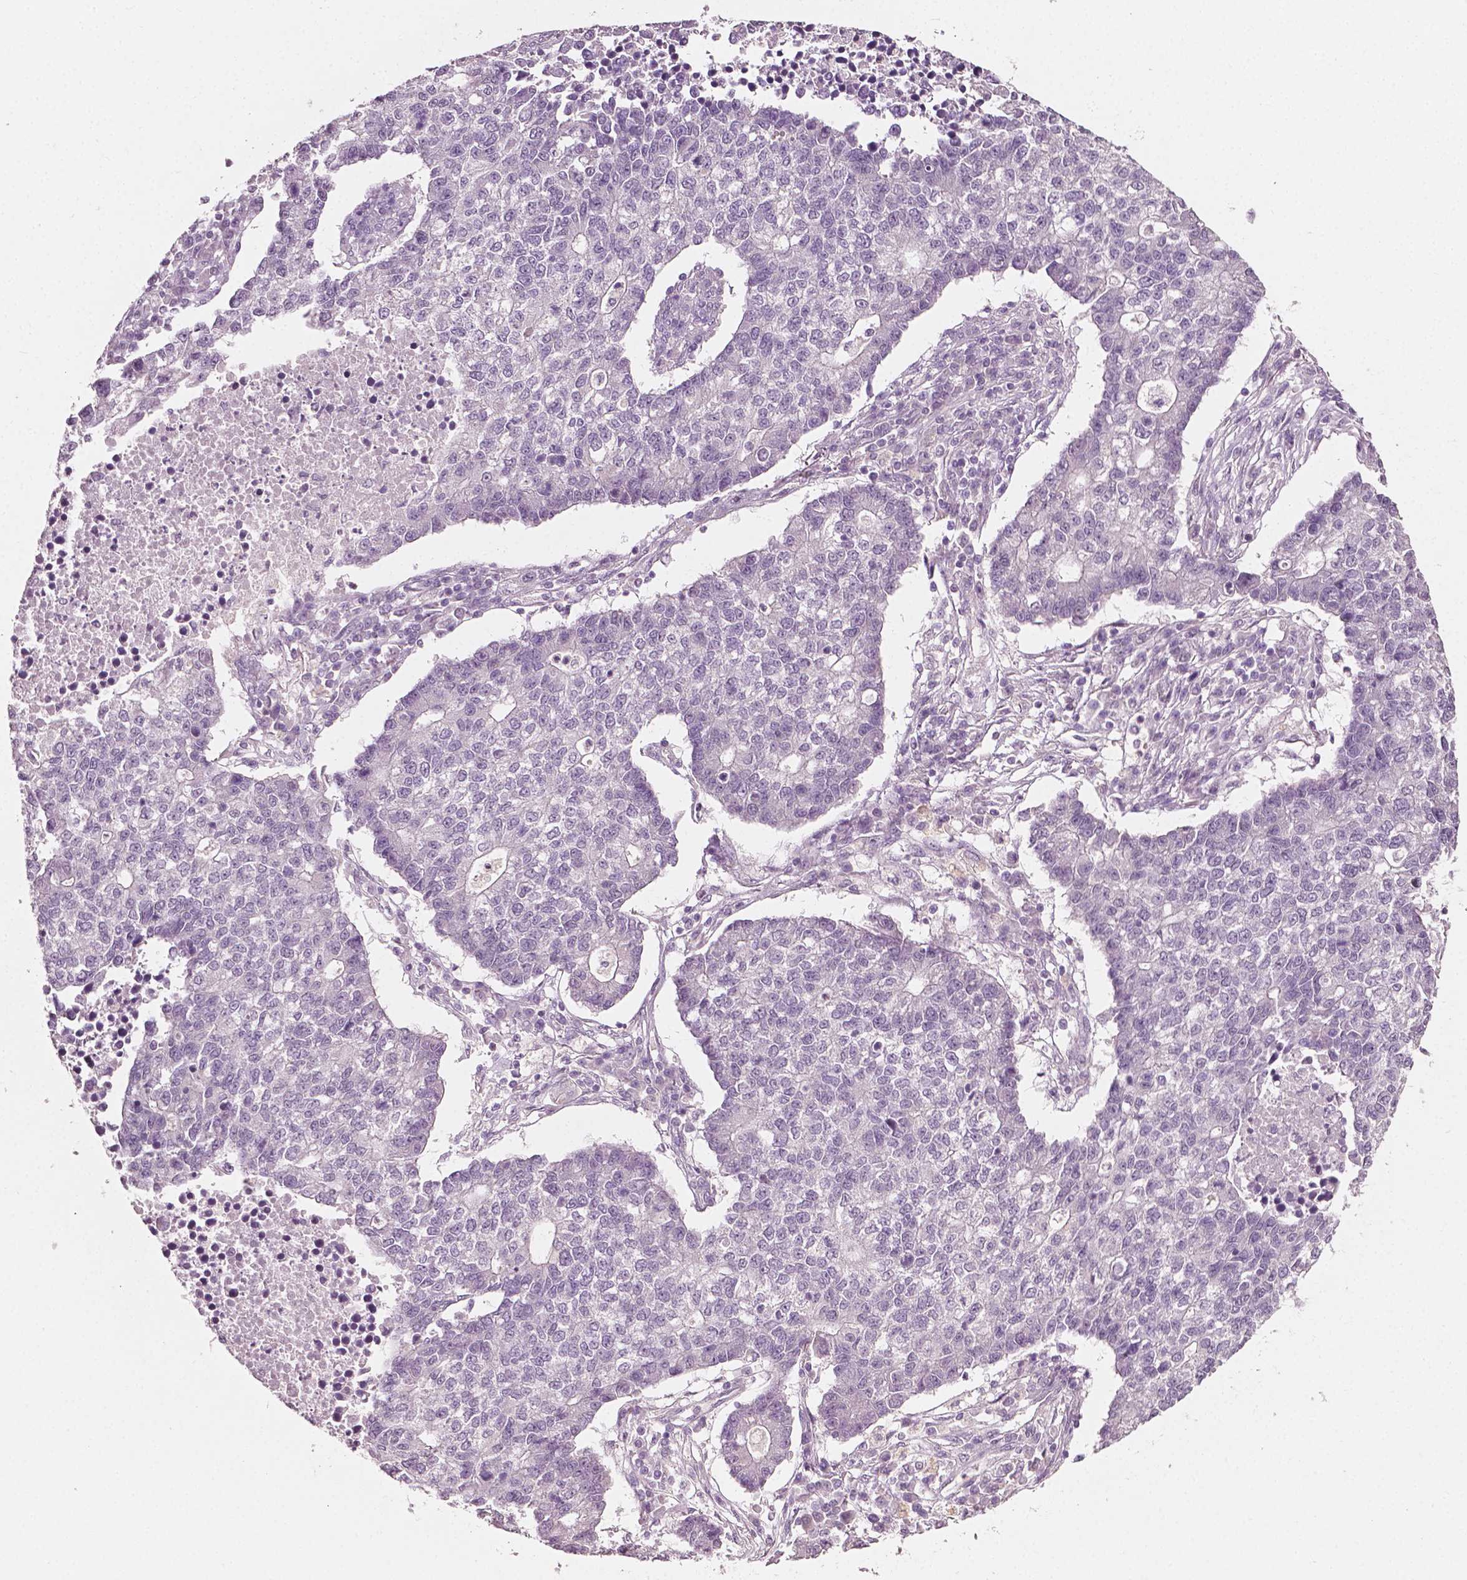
{"staining": {"intensity": "negative", "quantity": "none", "location": "none"}, "tissue": "lung cancer", "cell_type": "Tumor cells", "image_type": "cancer", "snomed": [{"axis": "morphology", "description": "Adenocarcinoma, NOS"}, {"axis": "topography", "description": "Lung"}], "caption": "Immunohistochemistry (IHC) image of lung cancer (adenocarcinoma) stained for a protein (brown), which exhibits no expression in tumor cells. The staining was performed using DAB to visualize the protein expression in brown, while the nuclei were stained in blue with hematoxylin (Magnification: 20x).", "gene": "PLA2R1", "patient": {"sex": "male", "age": 57}}